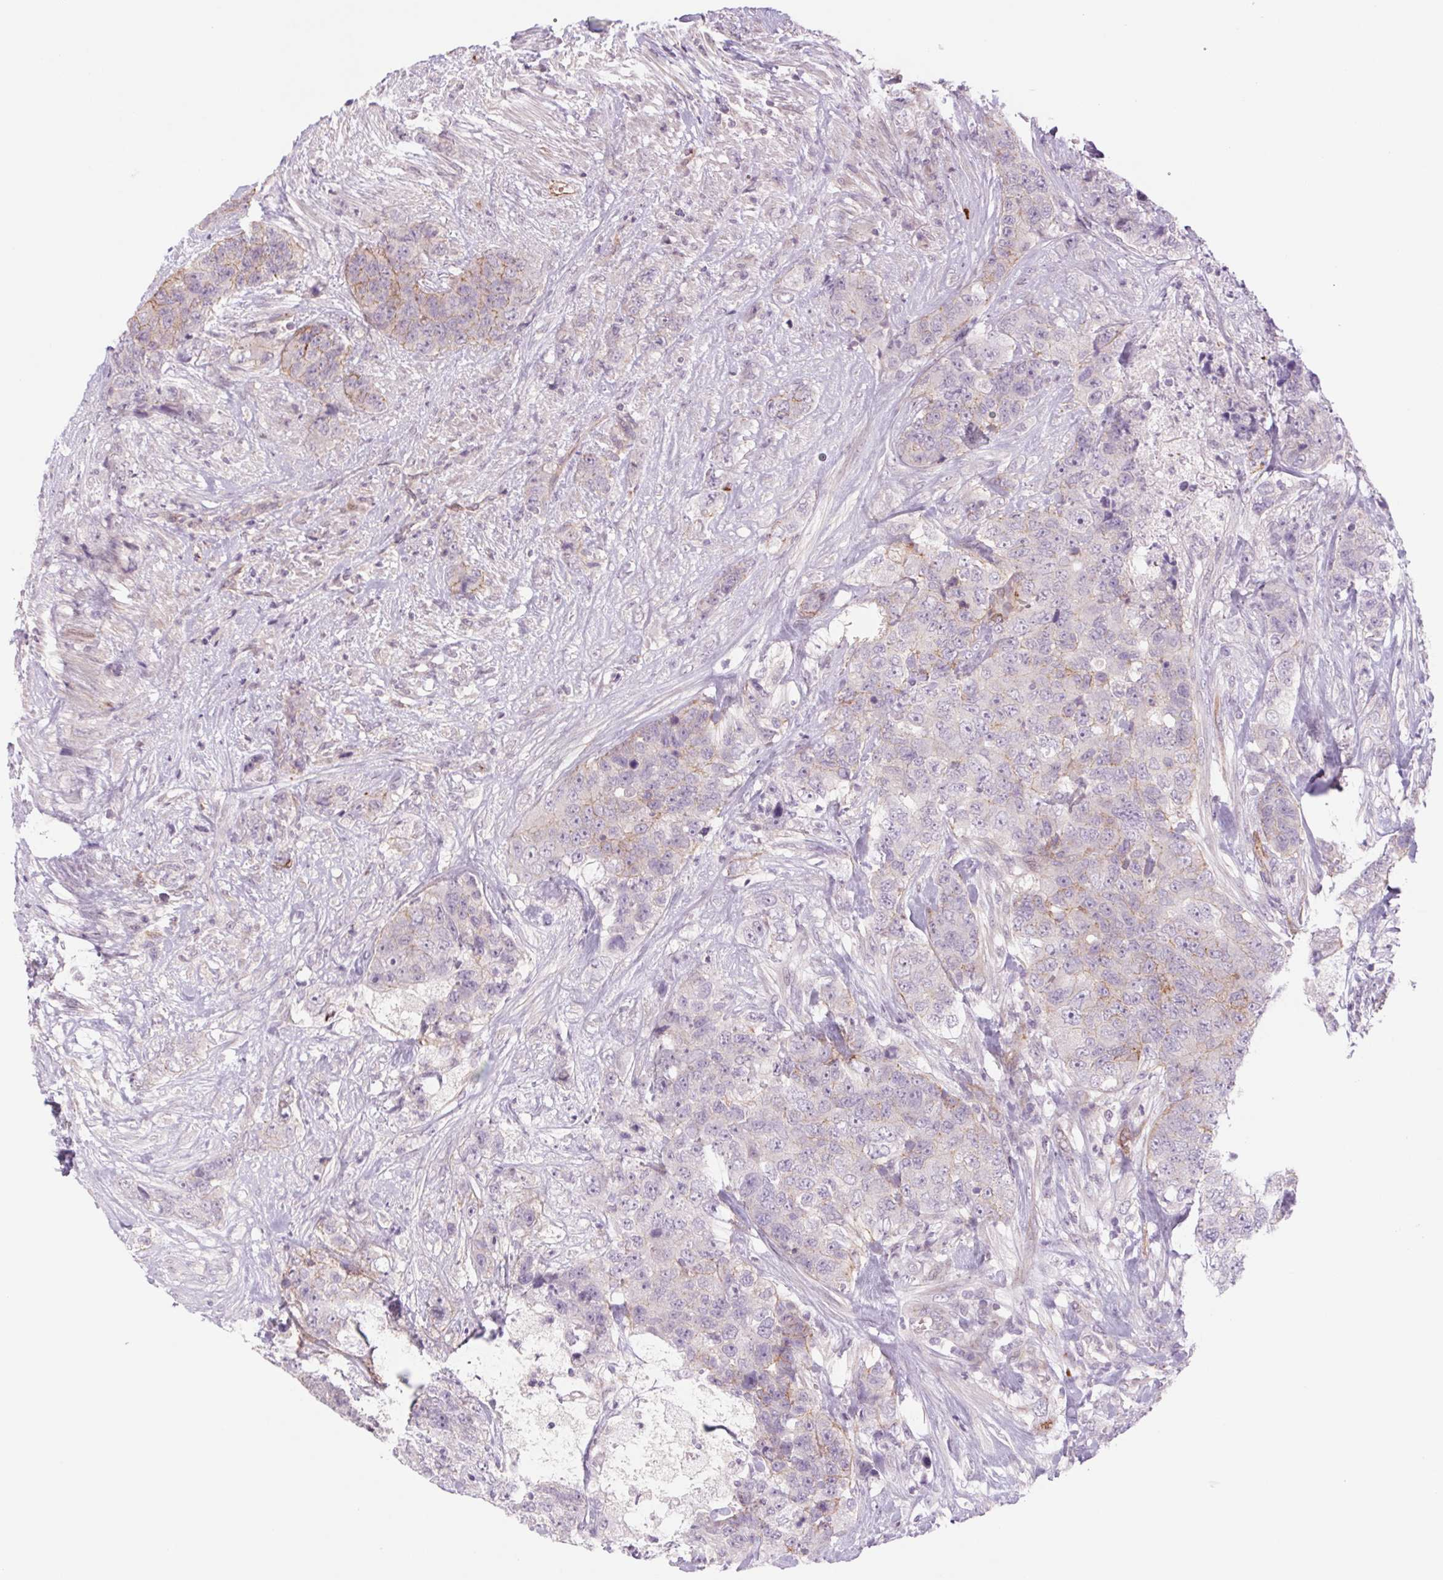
{"staining": {"intensity": "negative", "quantity": "none", "location": "none"}, "tissue": "urothelial cancer", "cell_type": "Tumor cells", "image_type": "cancer", "snomed": [{"axis": "morphology", "description": "Urothelial carcinoma, High grade"}, {"axis": "topography", "description": "Urinary bladder"}], "caption": "Tumor cells are negative for protein expression in human urothelial cancer.", "gene": "MS4A13", "patient": {"sex": "female", "age": 78}}